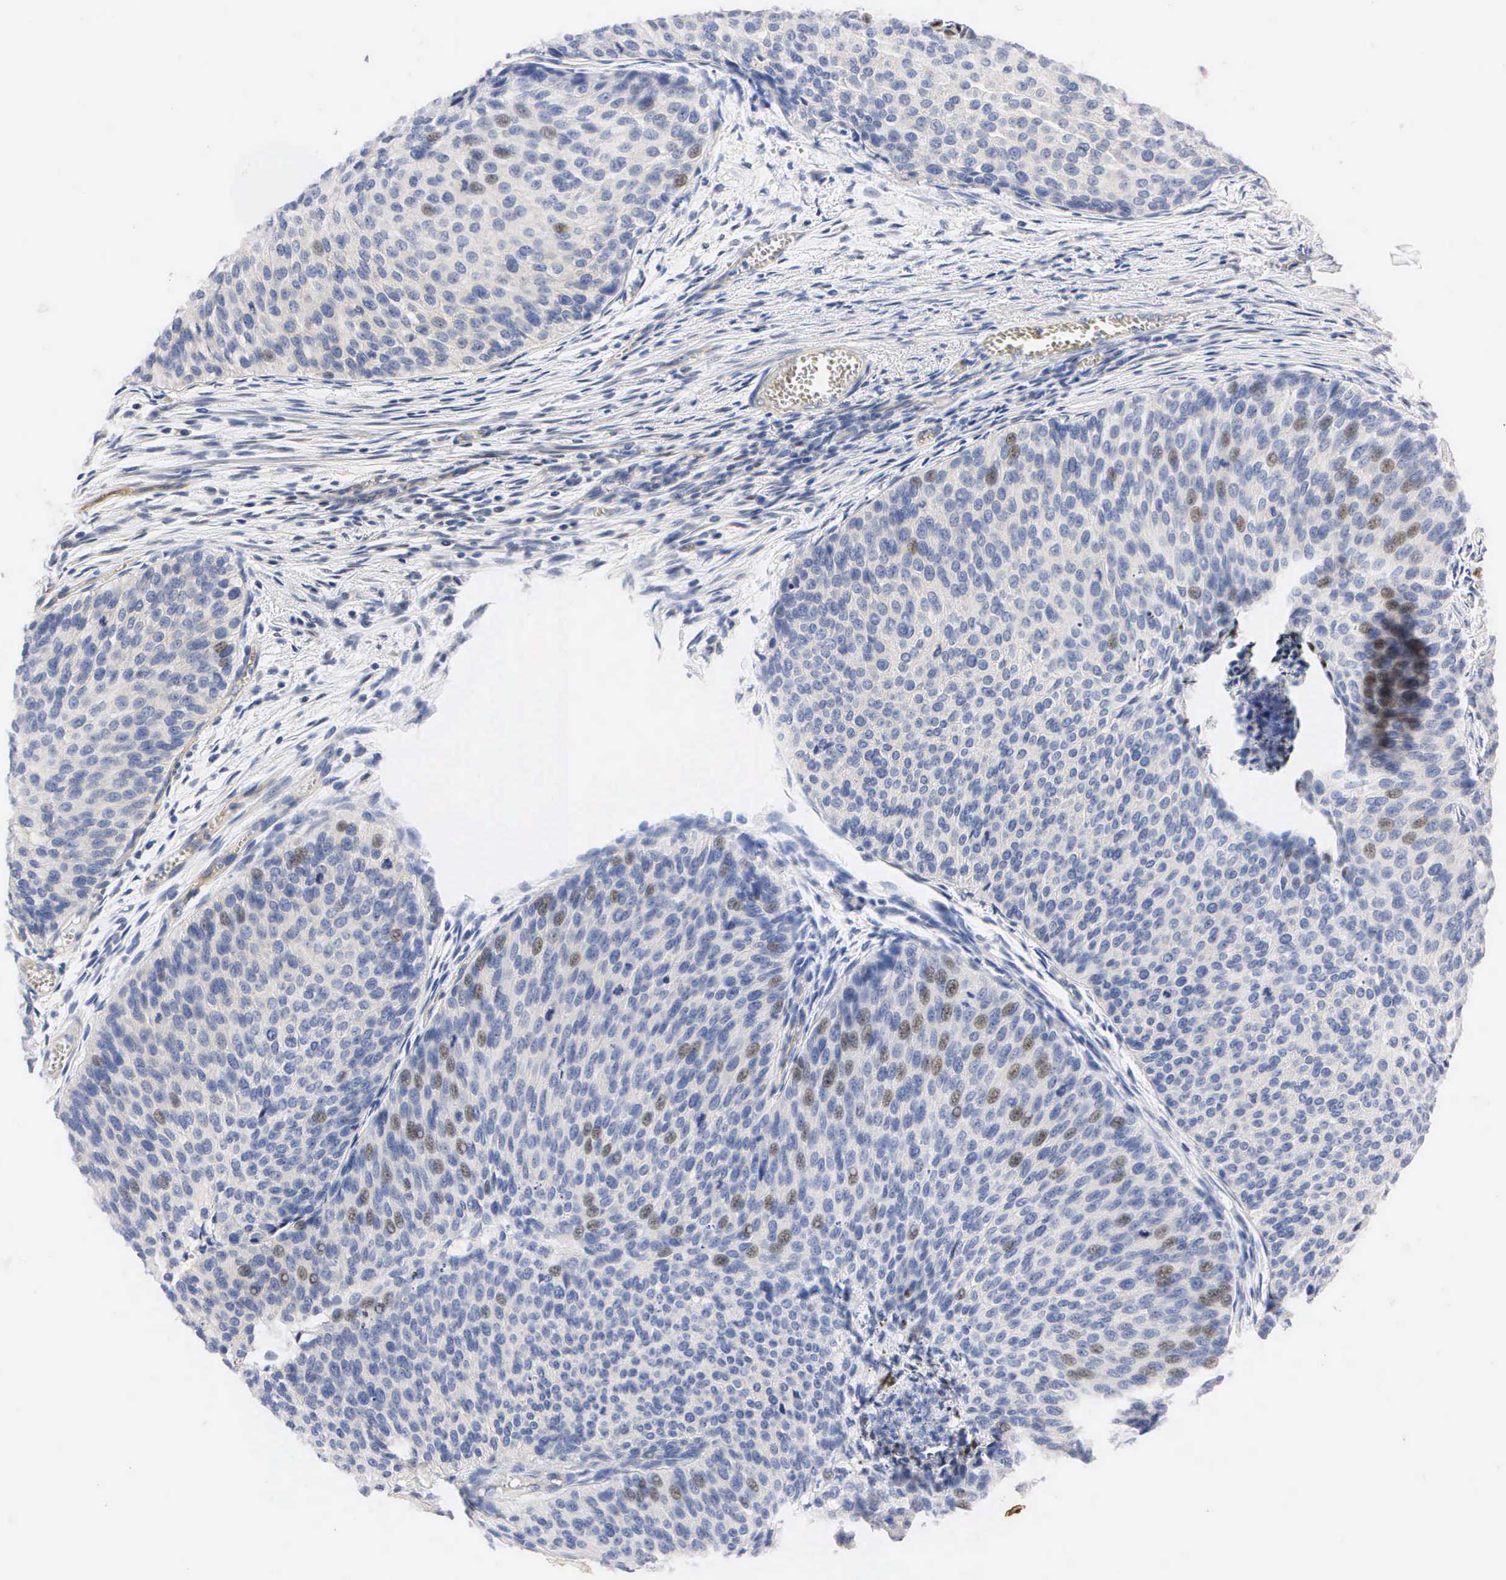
{"staining": {"intensity": "weak", "quantity": "<25%", "location": "nuclear"}, "tissue": "urothelial cancer", "cell_type": "Tumor cells", "image_type": "cancer", "snomed": [{"axis": "morphology", "description": "Urothelial carcinoma, Low grade"}, {"axis": "topography", "description": "Urinary bladder"}], "caption": "Protein analysis of urothelial cancer shows no significant positivity in tumor cells.", "gene": "PGR", "patient": {"sex": "male", "age": 84}}